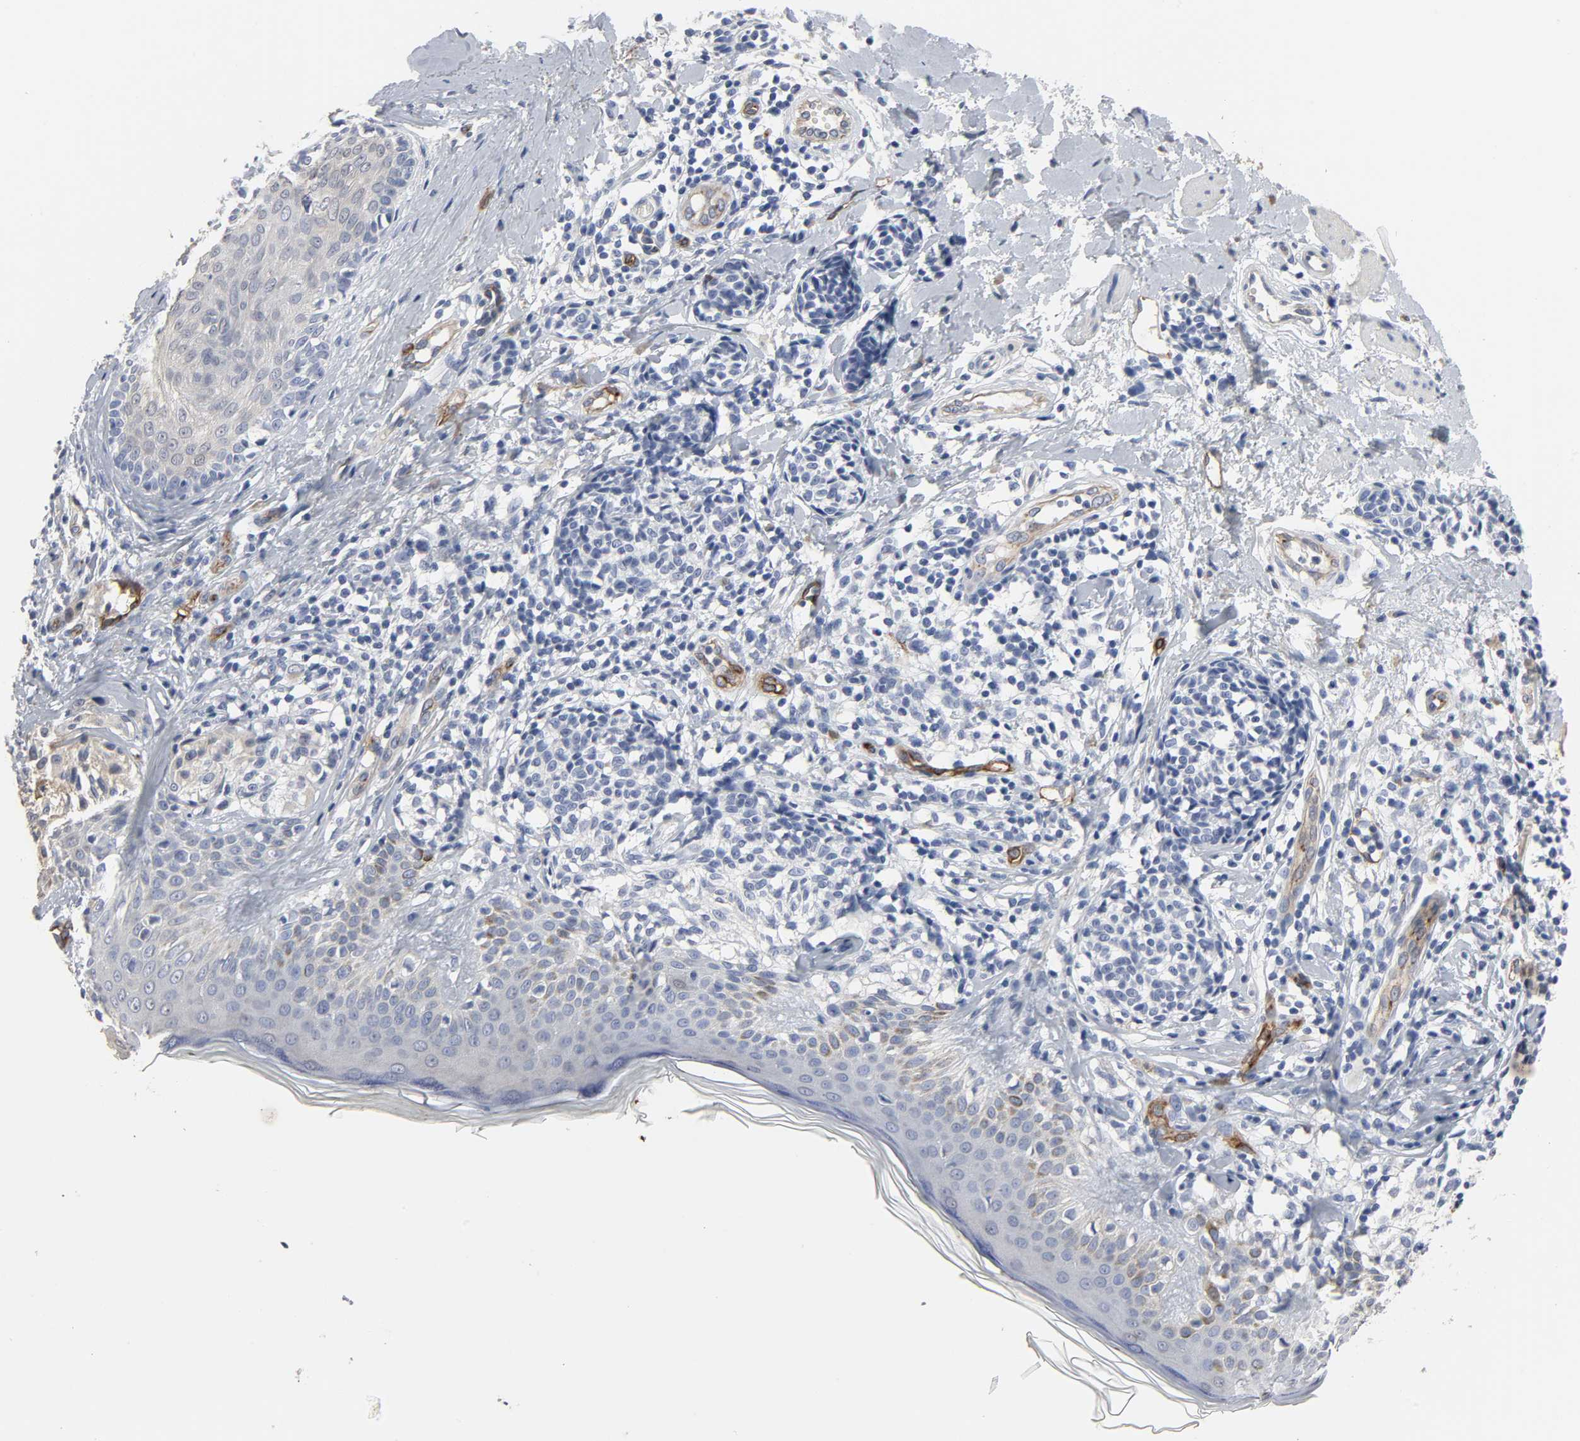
{"staining": {"intensity": "negative", "quantity": "none", "location": "none"}, "tissue": "melanoma", "cell_type": "Tumor cells", "image_type": "cancer", "snomed": [{"axis": "morphology", "description": "Malignant melanoma, NOS"}, {"axis": "topography", "description": "Skin"}], "caption": "Immunohistochemistry of human melanoma demonstrates no positivity in tumor cells.", "gene": "KDR", "patient": {"sex": "male", "age": 67}}